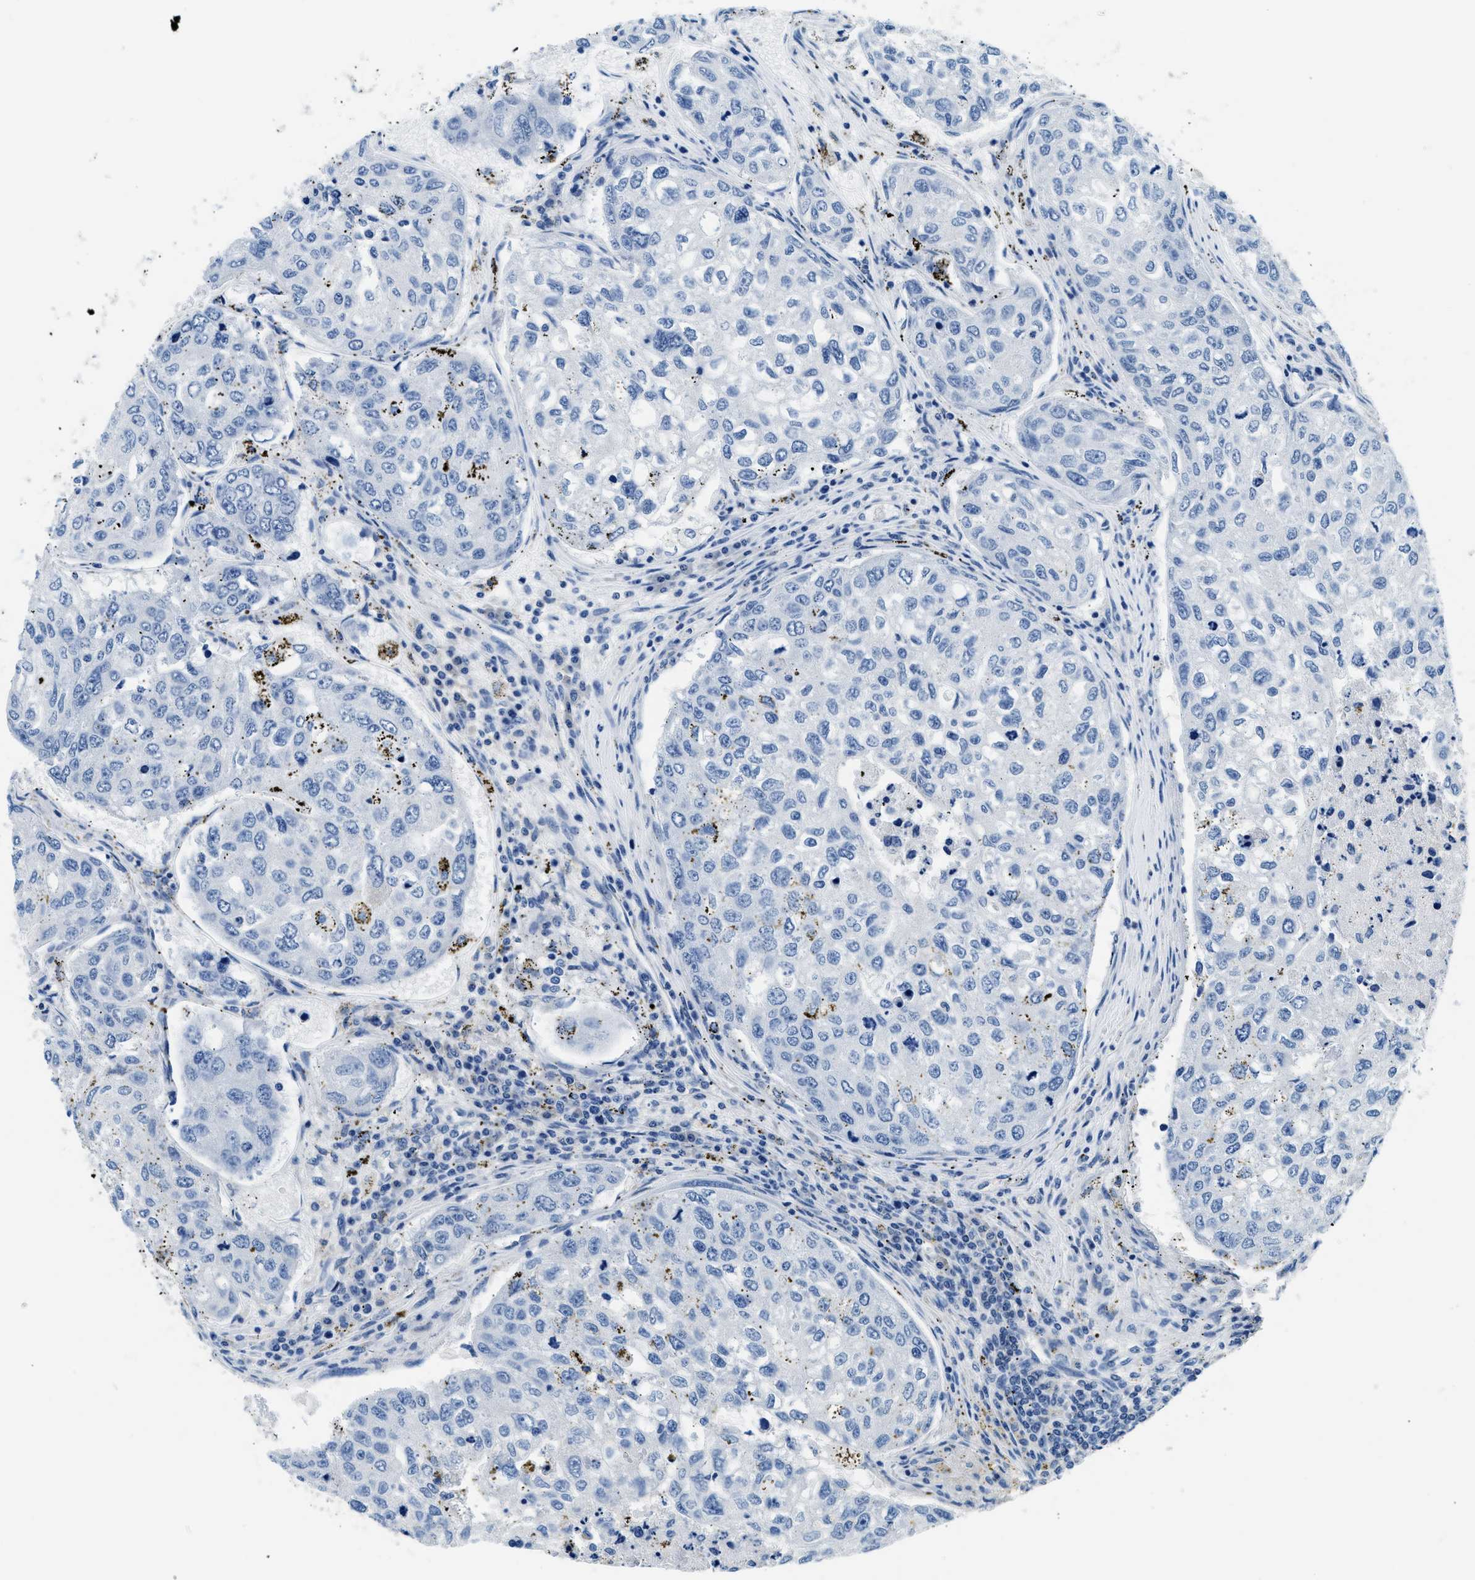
{"staining": {"intensity": "negative", "quantity": "none", "location": "none"}, "tissue": "urothelial cancer", "cell_type": "Tumor cells", "image_type": "cancer", "snomed": [{"axis": "morphology", "description": "Urothelial carcinoma, High grade"}, {"axis": "topography", "description": "Lymph node"}, {"axis": "topography", "description": "Urinary bladder"}], "caption": "Histopathology image shows no protein staining in tumor cells of urothelial carcinoma (high-grade) tissue.", "gene": "CLDN18", "patient": {"sex": "male", "age": 51}}